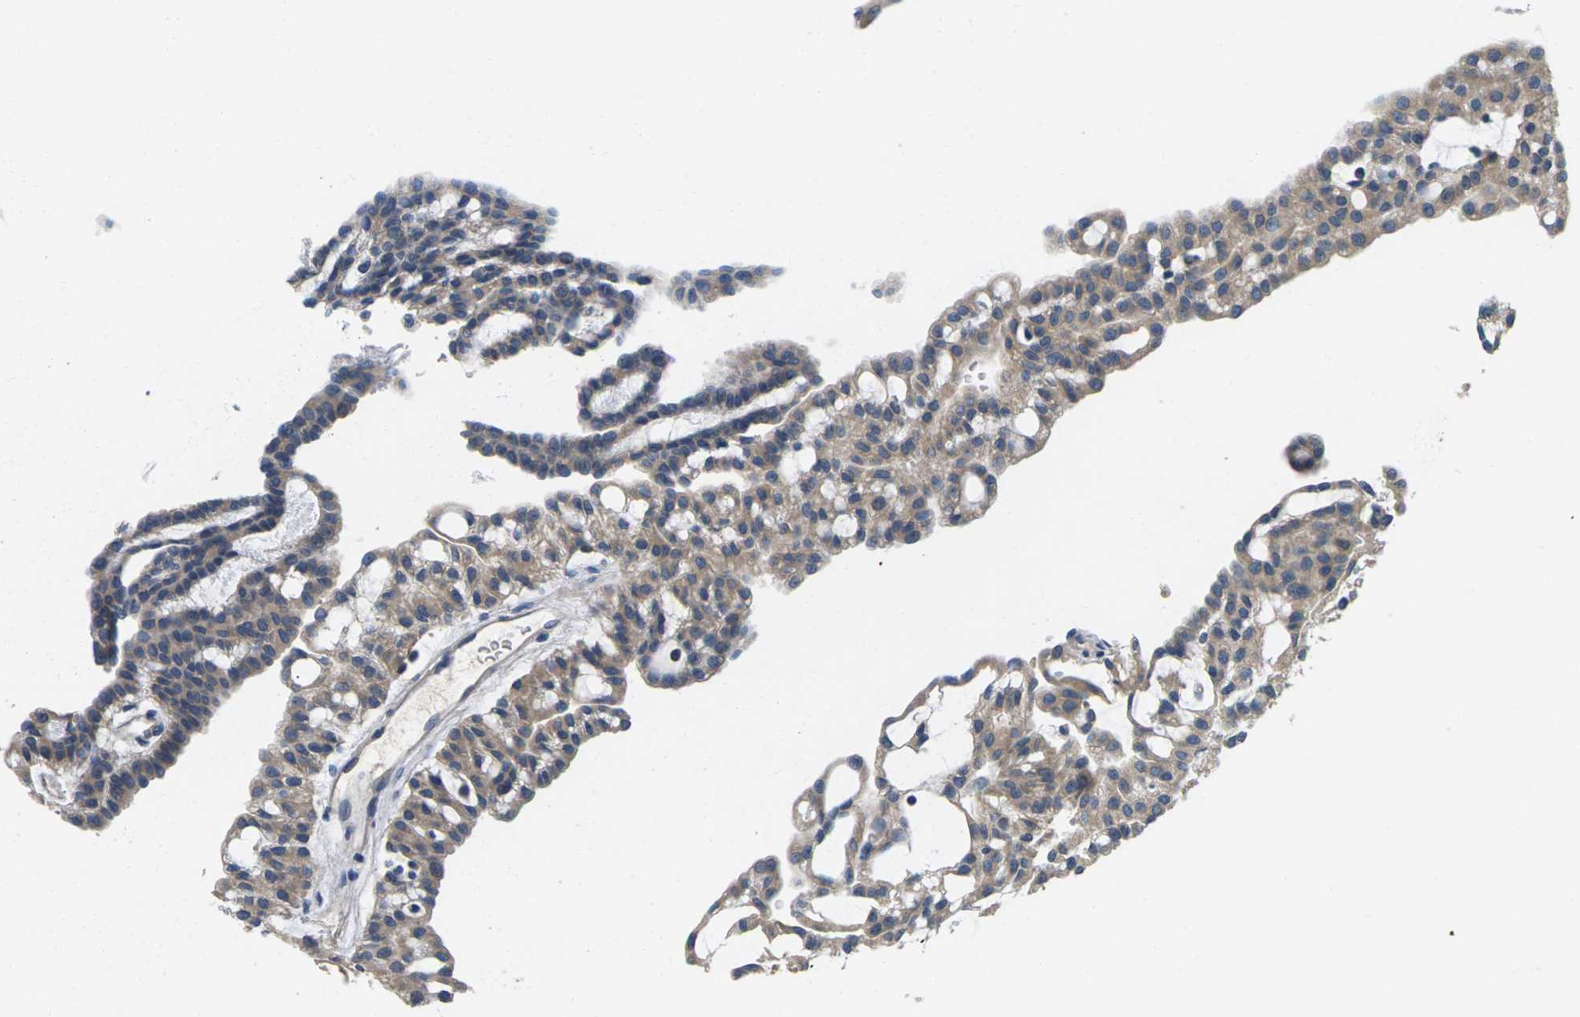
{"staining": {"intensity": "weak", "quantity": ">75%", "location": "cytoplasmic/membranous"}, "tissue": "renal cancer", "cell_type": "Tumor cells", "image_type": "cancer", "snomed": [{"axis": "morphology", "description": "Adenocarcinoma, NOS"}, {"axis": "topography", "description": "Kidney"}], "caption": "Protein expression analysis of renal adenocarcinoma displays weak cytoplasmic/membranous staining in about >75% of tumor cells. Nuclei are stained in blue.", "gene": "ERGIC3", "patient": {"sex": "male", "age": 63}}